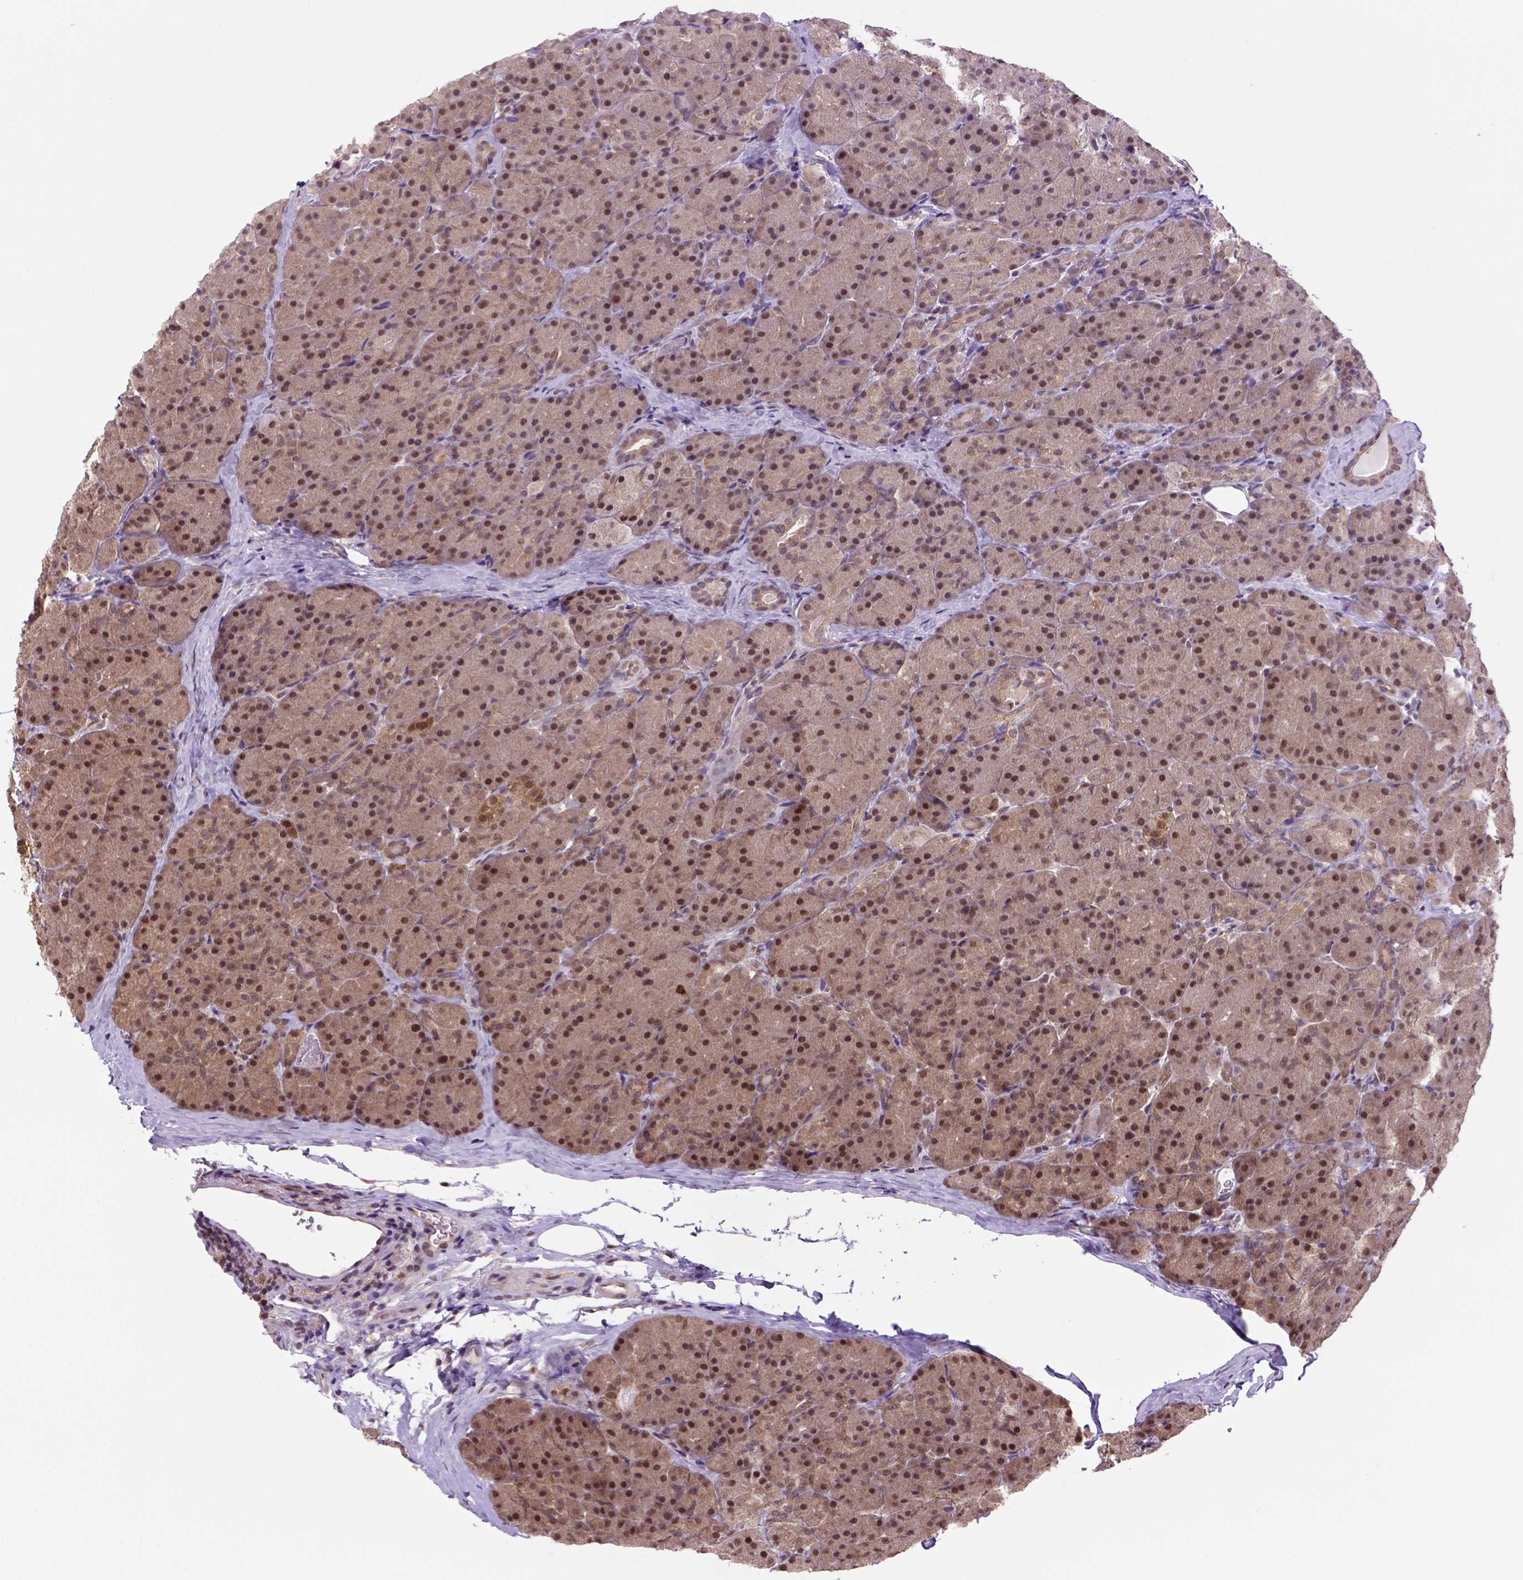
{"staining": {"intensity": "strong", "quantity": ">75%", "location": "nuclear"}, "tissue": "pancreas", "cell_type": "Exocrine glandular cells", "image_type": "normal", "snomed": [{"axis": "morphology", "description": "Normal tissue, NOS"}, {"axis": "topography", "description": "Pancreas"}], "caption": "Immunohistochemistry (DAB) staining of benign human pancreas displays strong nuclear protein positivity in about >75% of exocrine glandular cells.", "gene": "PSMC2", "patient": {"sex": "male", "age": 57}}